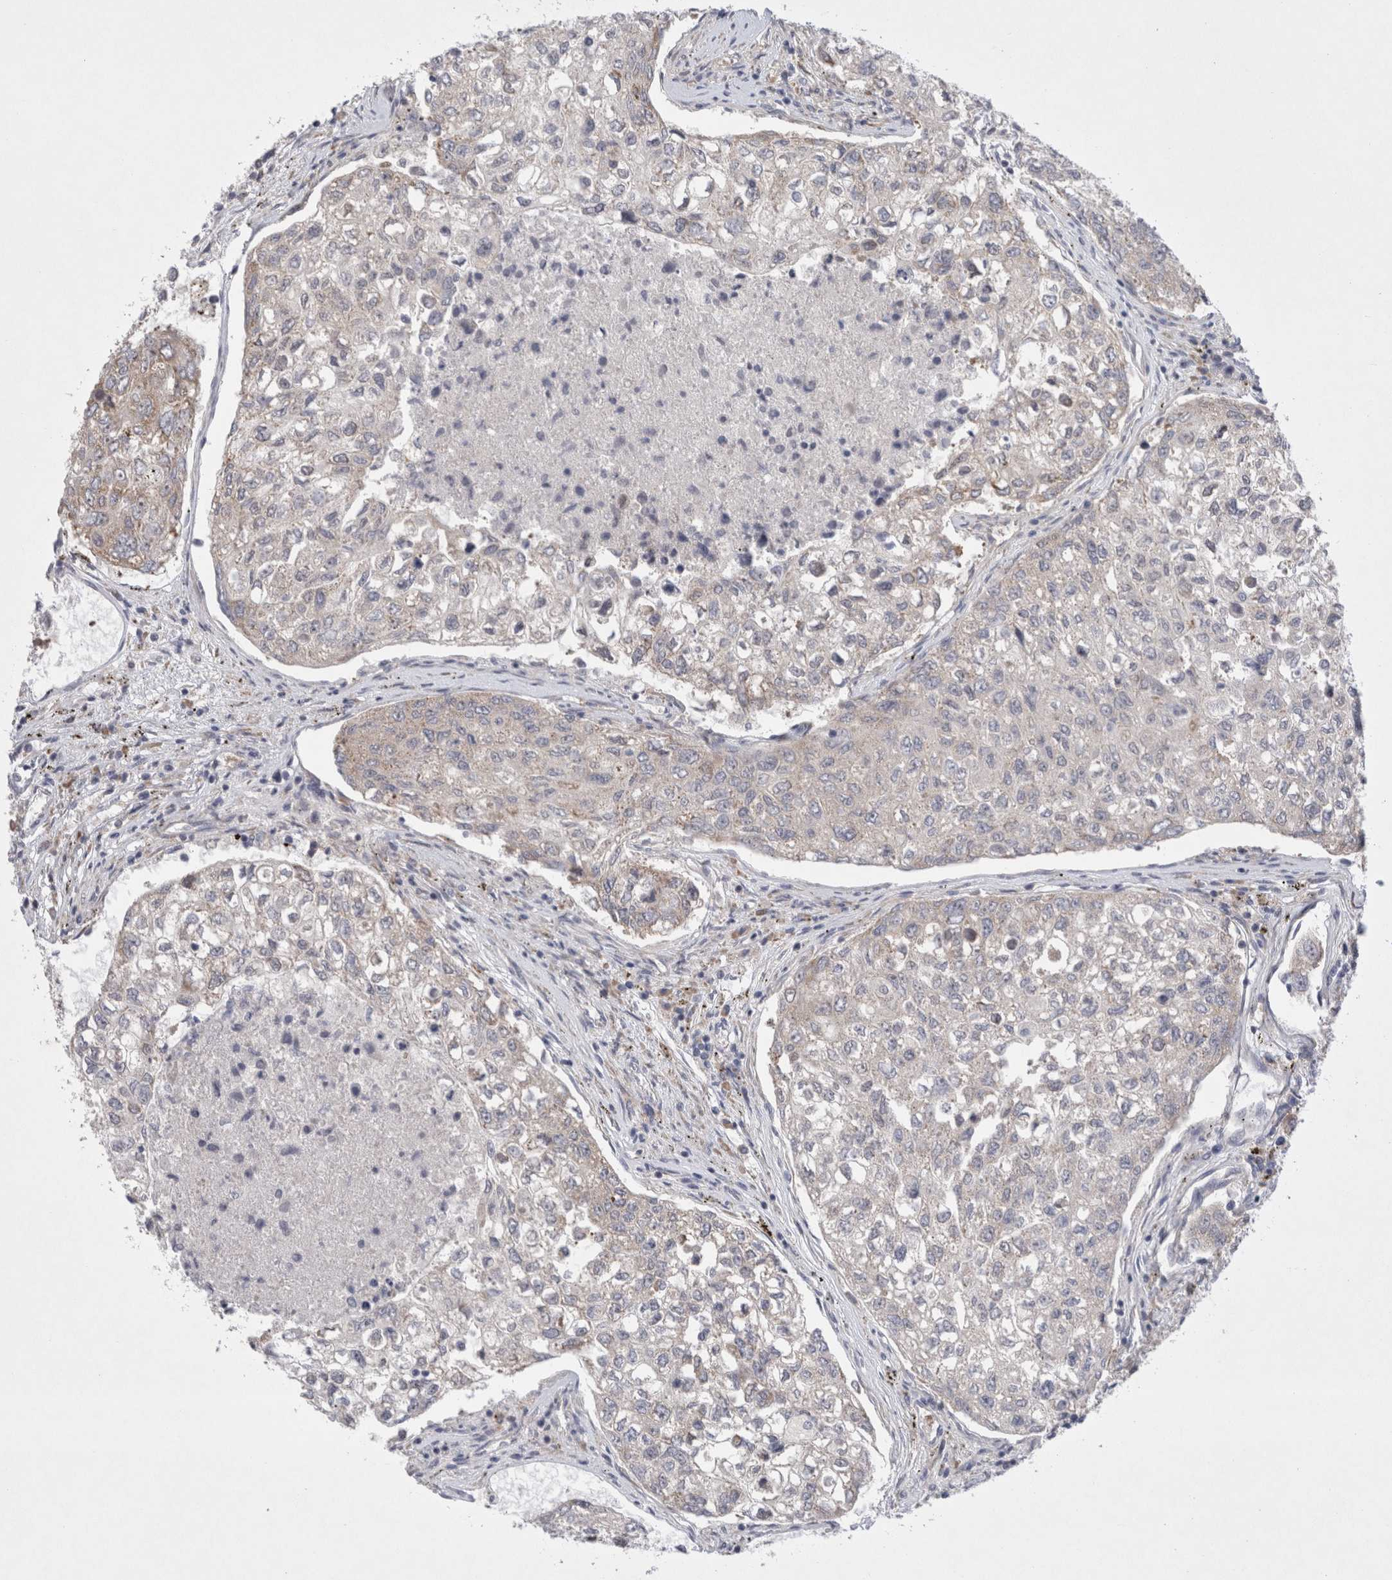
{"staining": {"intensity": "negative", "quantity": "none", "location": "none"}, "tissue": "urothelial cancer", "cell_type": "Tumor cells", "image_type": "cancer", "snomed": [{"axis": "morphology", "description": "Urothelial carcinoma, High grade"}, {"axis": "topography", "description": "Lymph node"}, {"axis": "topography", "description": "Urinary bladder"}], "caption": "This is a histopathology image of IHC staining of urothelial carcinoma (high-grade), which shows no expression in tumor cells.", "gene": "RBM12B", "patient": {"sex": "male", "age": 51}}